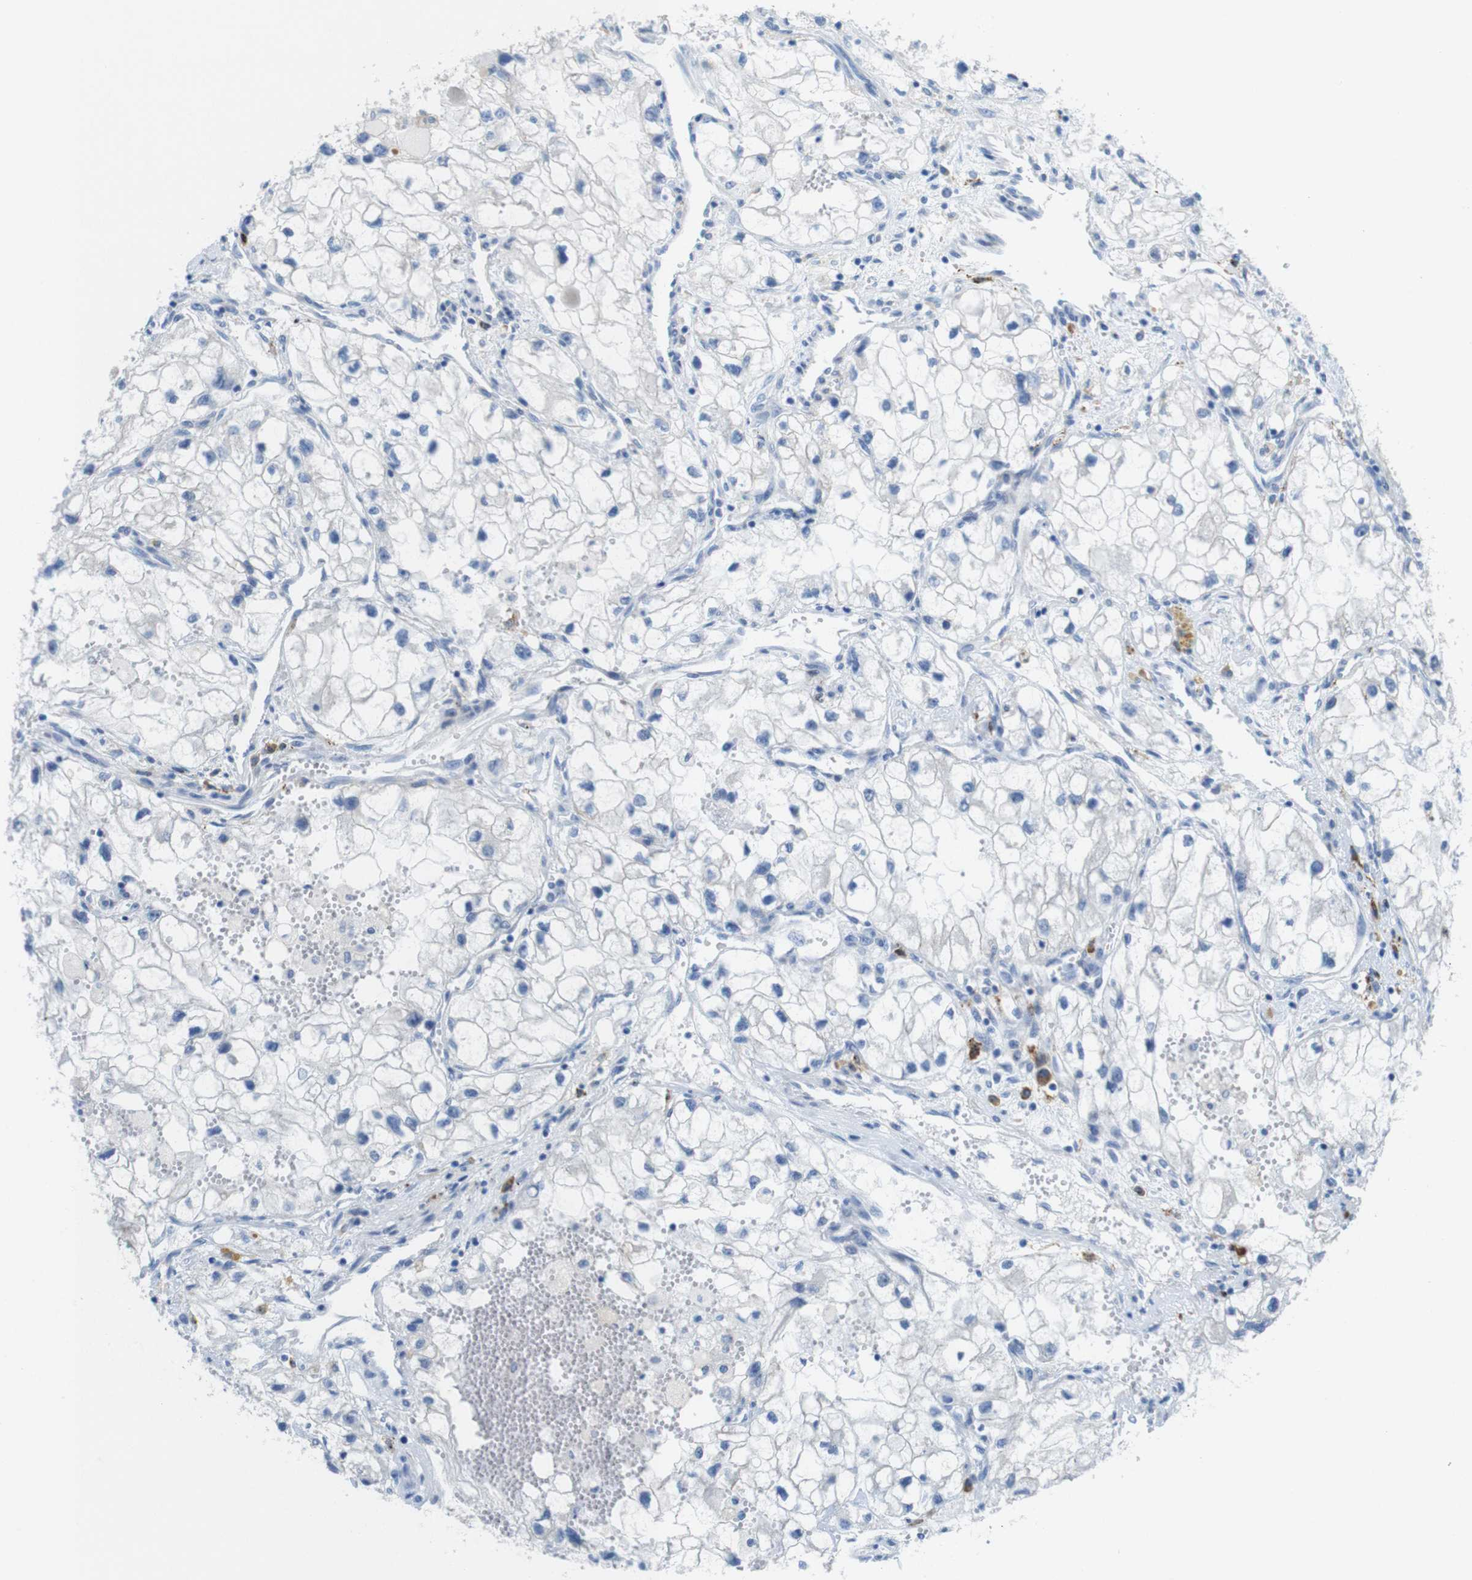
{"staining": {"intensity": "negative", "quantity": "none", "location": "none"}, "tissue": "renal cancer", "cell_type": "Tumor cells", "image_type": "cancer", "snomed": [{"axis": "morphology", "description": "Adenocarcinoma, NOS"}, {"axis": "topography", "description": "Kidney"}], "caption": "Tumor cells show no significant positivity in renal cancer.", "gene": "CLMN", "patient": {"sex": "female", "age": 70}}